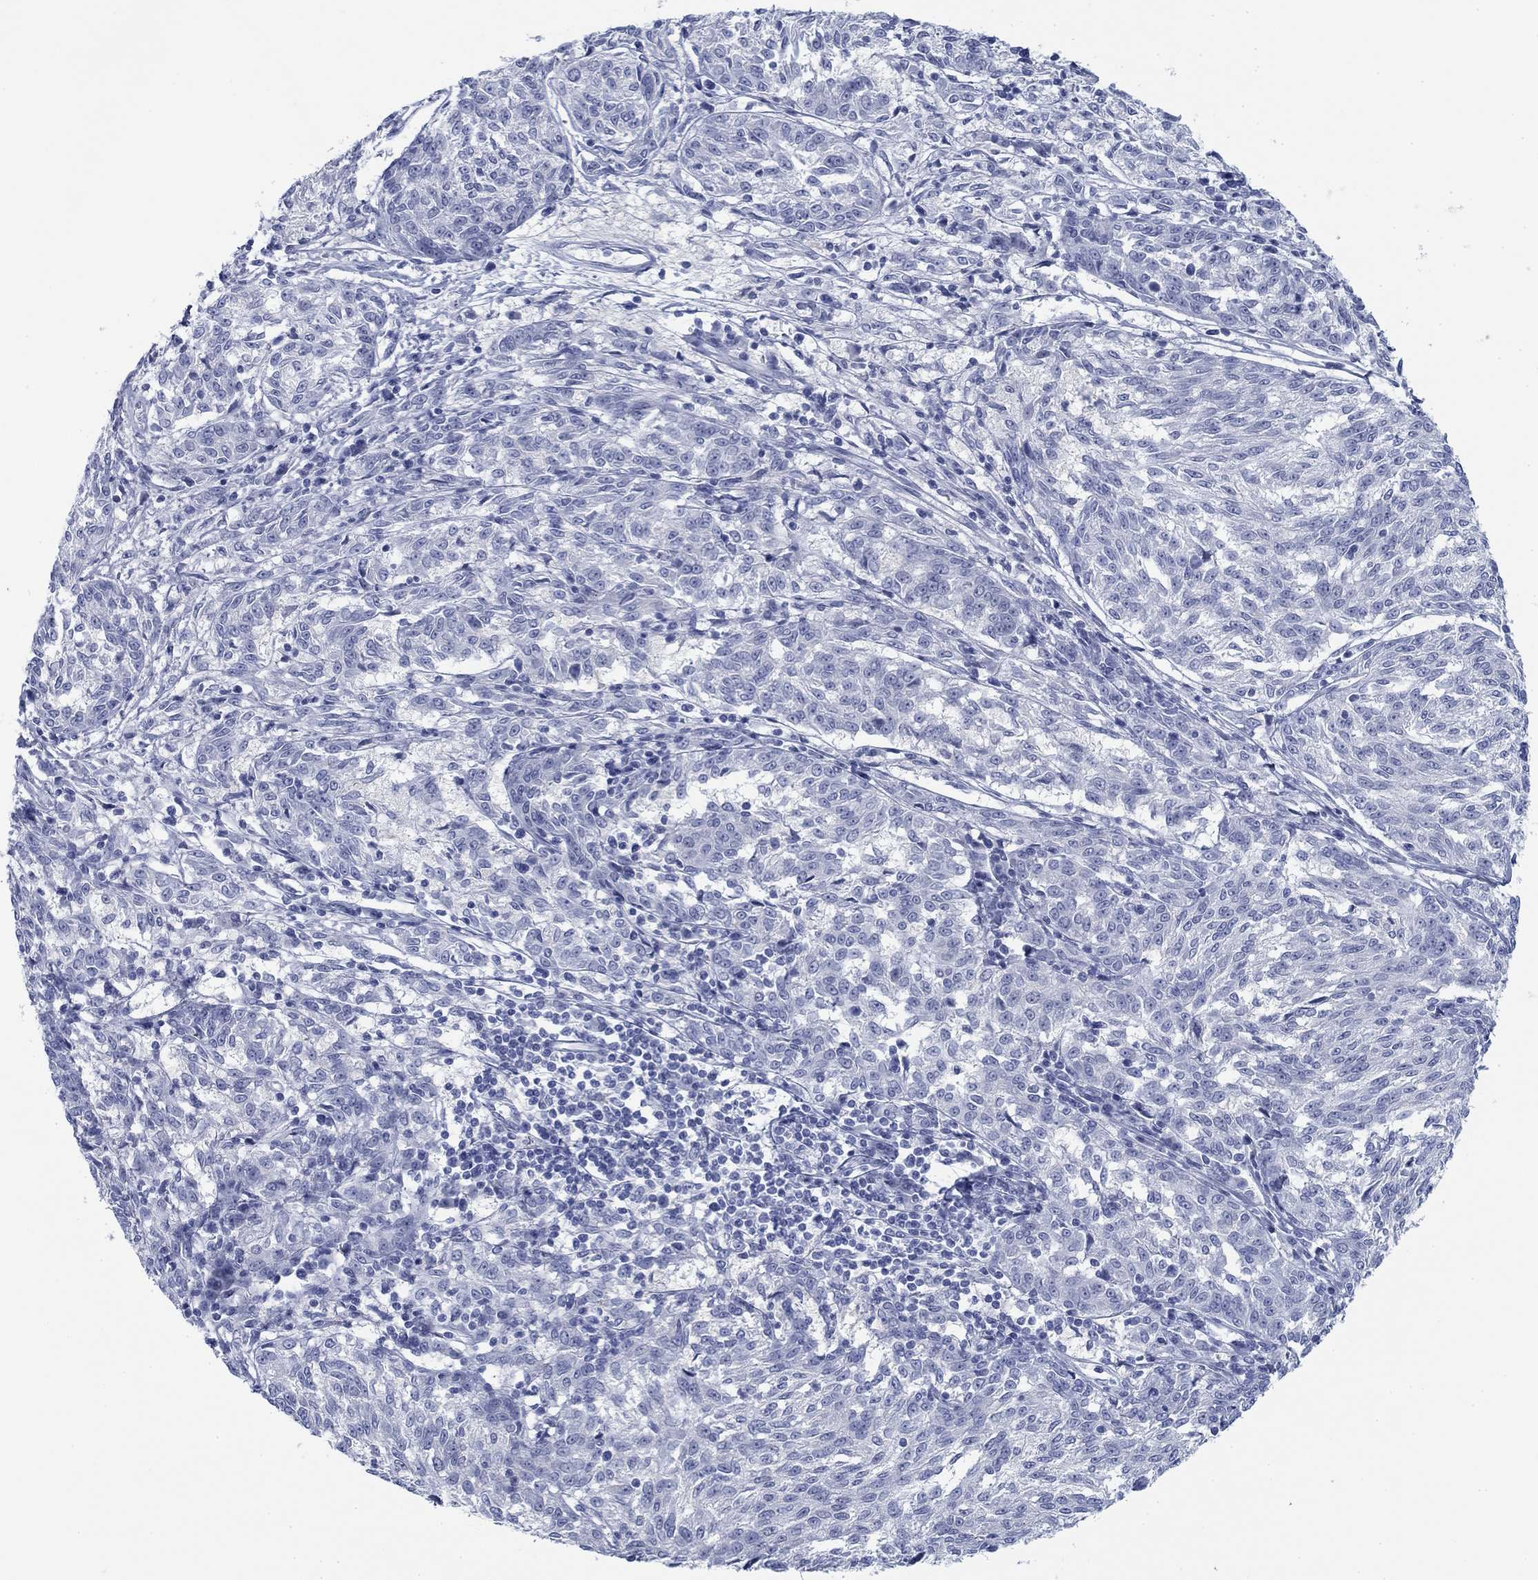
{"staining": {"intensity": "negative", "quantity": "none", "location": "none"}, "tissue": "melanoma", "cell_type": "Tumor cells", "image_type": "cancer", "snomed": [{"axis": "morphology", "description": "Malignant melanoma, NOS"}, {"axis": "topography", "description": "Skin"}], "caption": "Immunohistochemistry (IHC) photomicrograph of human melanoma stained for a protein (brown), which shows no positivity in tumor cells.", "gene": "DNAL1", "patient": {"sex": "female", "age": 72}}